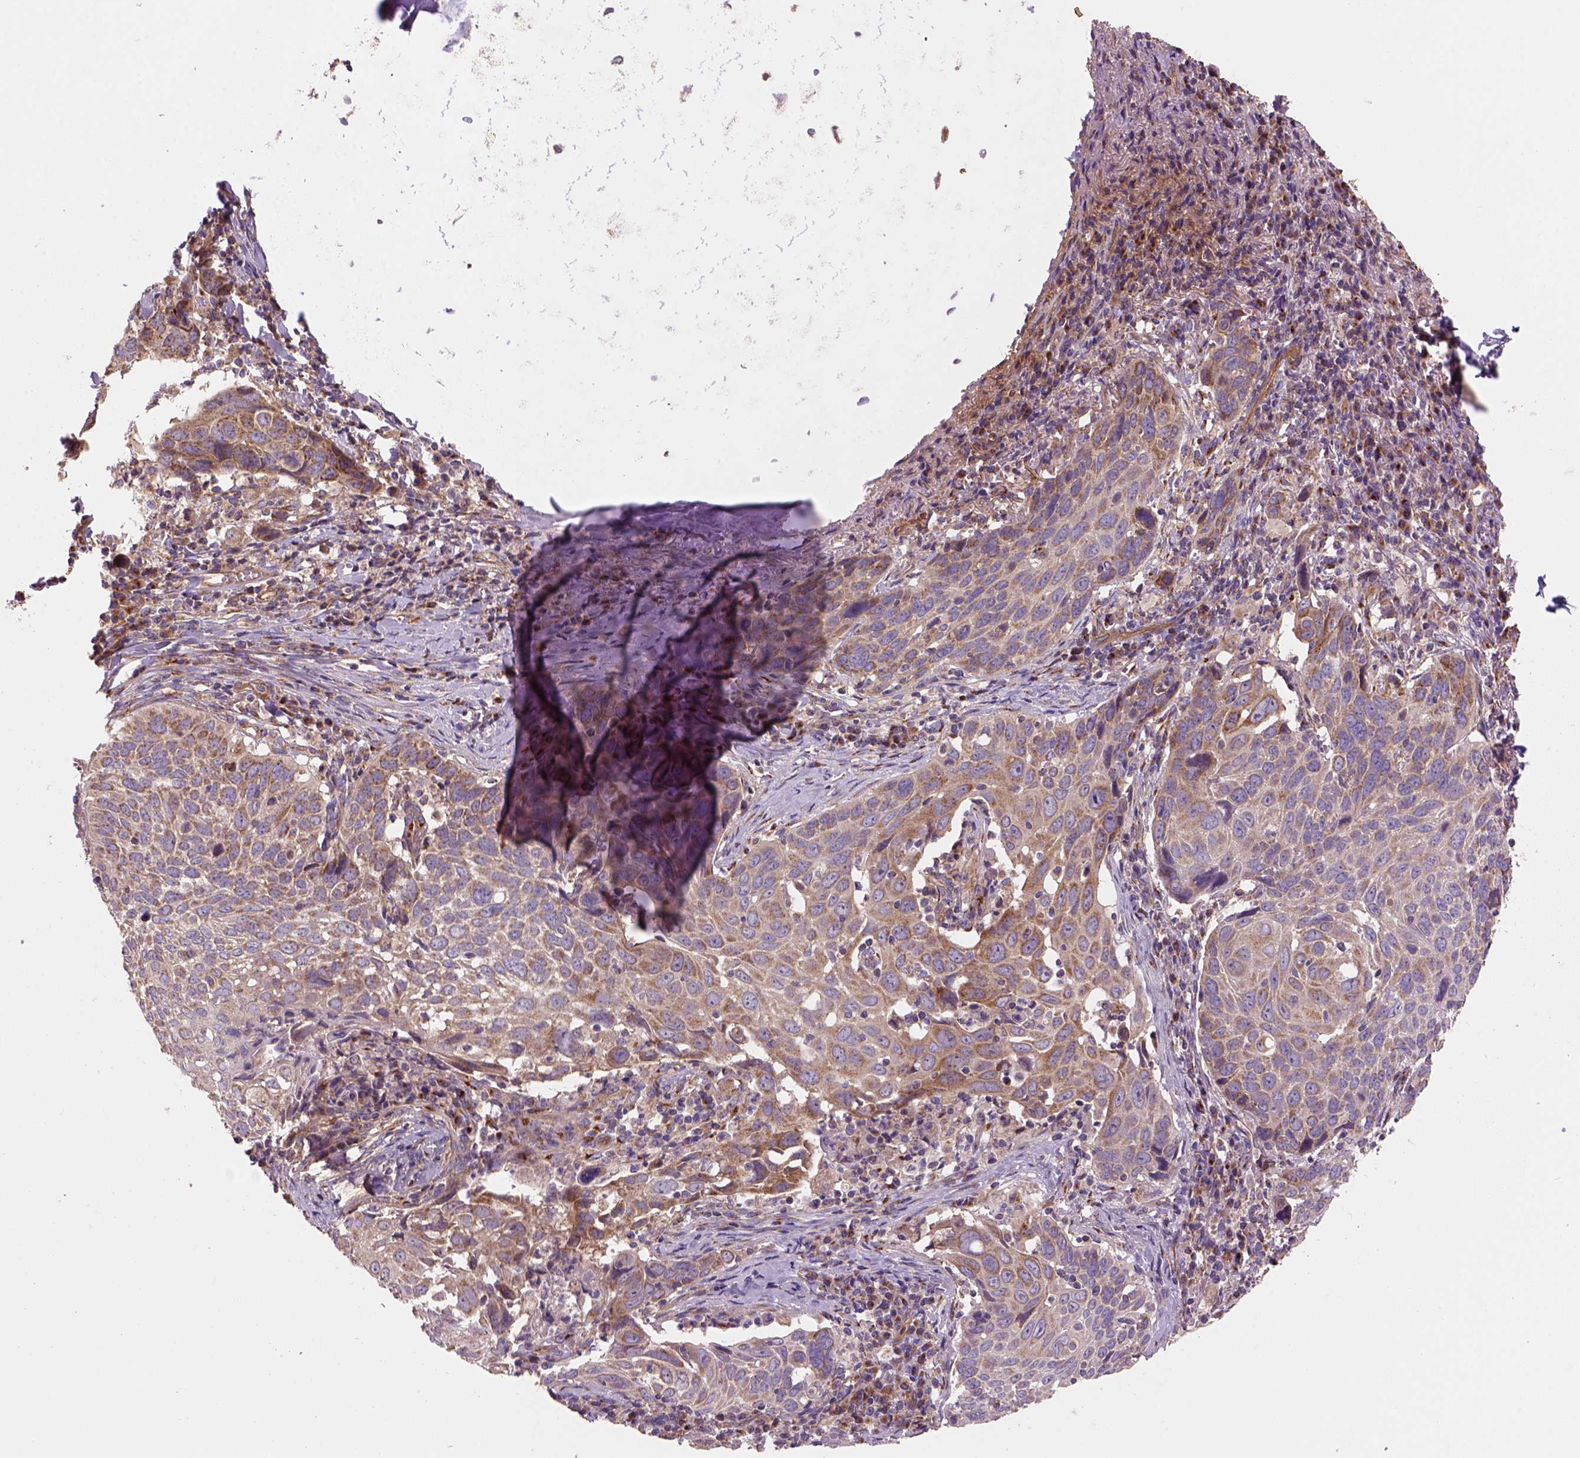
{"staining": {"intensity": "weak", "quantity": ">75%", "location": "cytoplasmic/membranous"}, "tissue": "lung cancer", "cell_type": "Tumor cells", "image_type": "cancer", "snomed": [{"axis": "morphology", "description": "Squamous cell carcinoma, NOS"}, {"axis": "topography", "description": "Lung"}], "caption": "A high-resolution histopathology image shows immunohistochemistry staining of lung cancer (squamous cell carcinoma), which reveals weak cytoplasmic/membranous staining in approximately >75% of tumor cells.", "gene": "WARS2", "patient": {"sex": "male", "age": 57}}